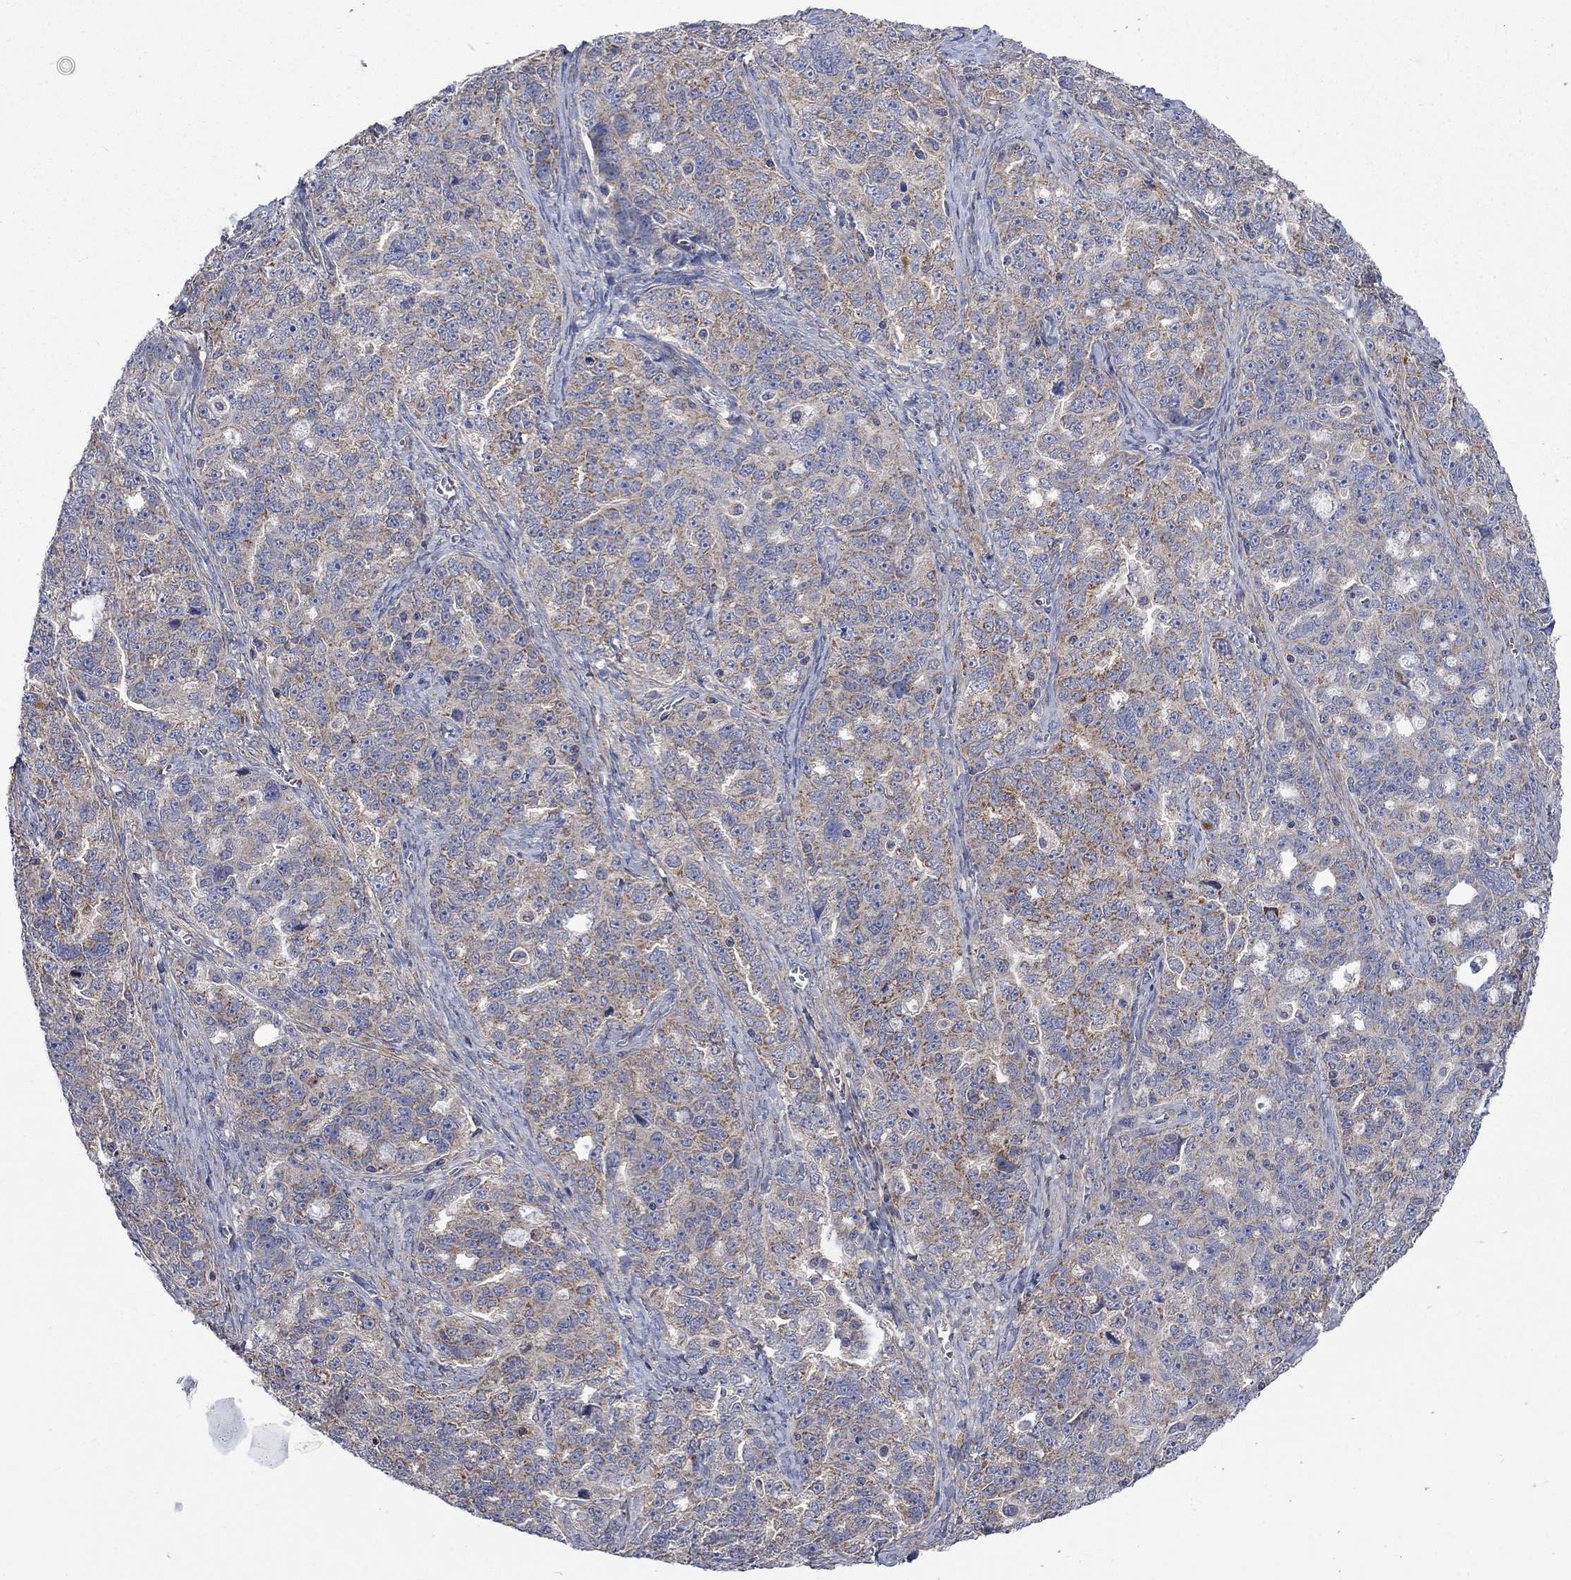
{"staining": {"intensity": "strong", "quantity": "<25%", "location": "cytoplasmic/membranous"}, "tissue": "ovarian cancer", "cell_type": "Tumor cells", "image_type": "cancer", "snomed": [{"axis": "morphology", "description": "Cystadenocarcinoma, serous, NOS"}, {"axis": "topography", "description": "Ovary"}], "caption": "Protein analysis of serous cystadenocarcinoma (ovarian) tissue demonstrates strong cytoplasmic/membranous staining in approximately <25% of tumor cells. Using DAB (3,3'-diaminobenzidine) (brown) and hematoxylin (blue) stains, captured at high magnification using brightfield microscopy.", "gene": "HSPA12A", "patient": {"sex": "female", "age": 51}}